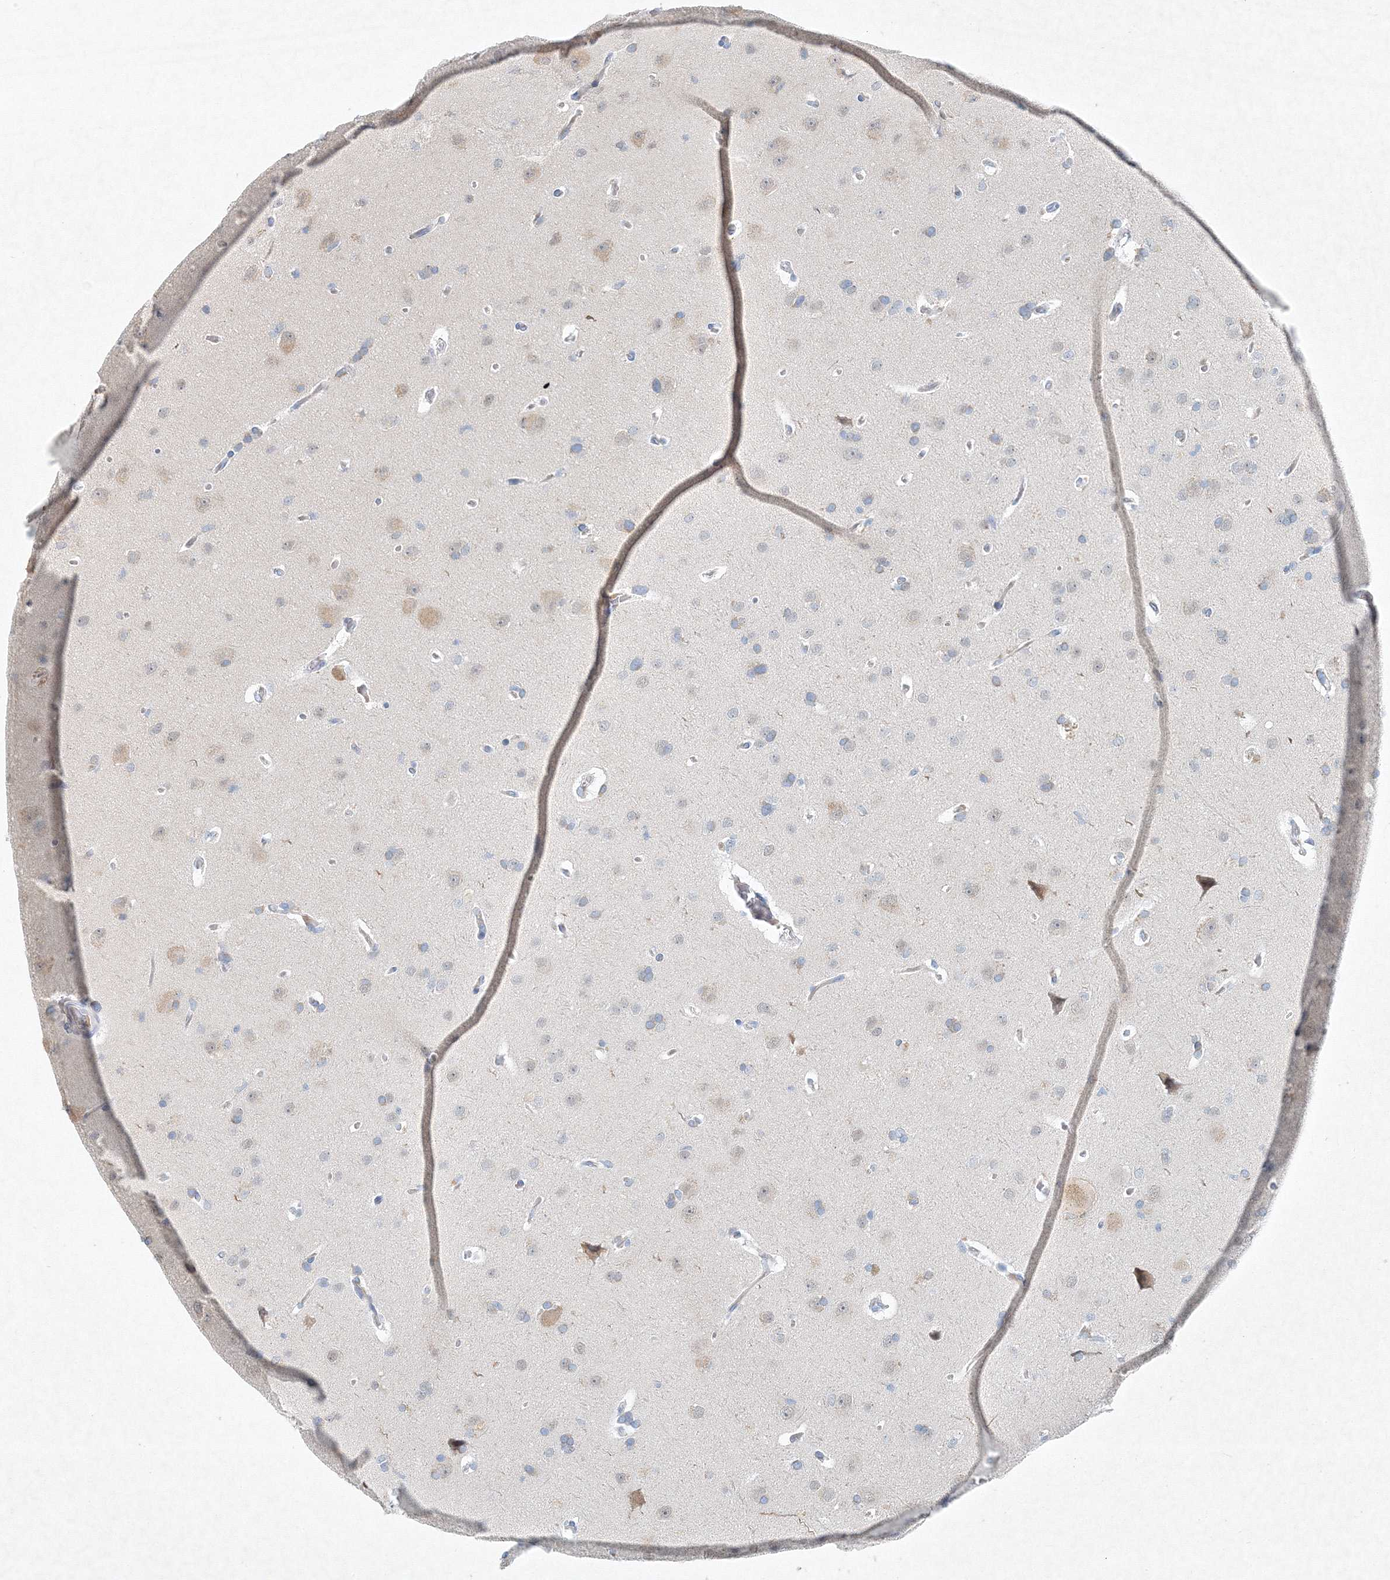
{"staining": {"intensity": "negative", "quantity": "none", "location": "none"}, "tissue": "cerebral cortex", "cell_type": "Endothelial cells", "image_type": "normal", "snomed": [{"axis": "morphology", "description": "Normal tissue, NOS"}, {"axis": "topography", "description": "Cerebral cortex"}], "caption": "Endothelial cells show no significant positivity in unremarkable cerebral cortex.", "gene": "SH3BP5", "patient": {"sex": "male", "age": 62}}